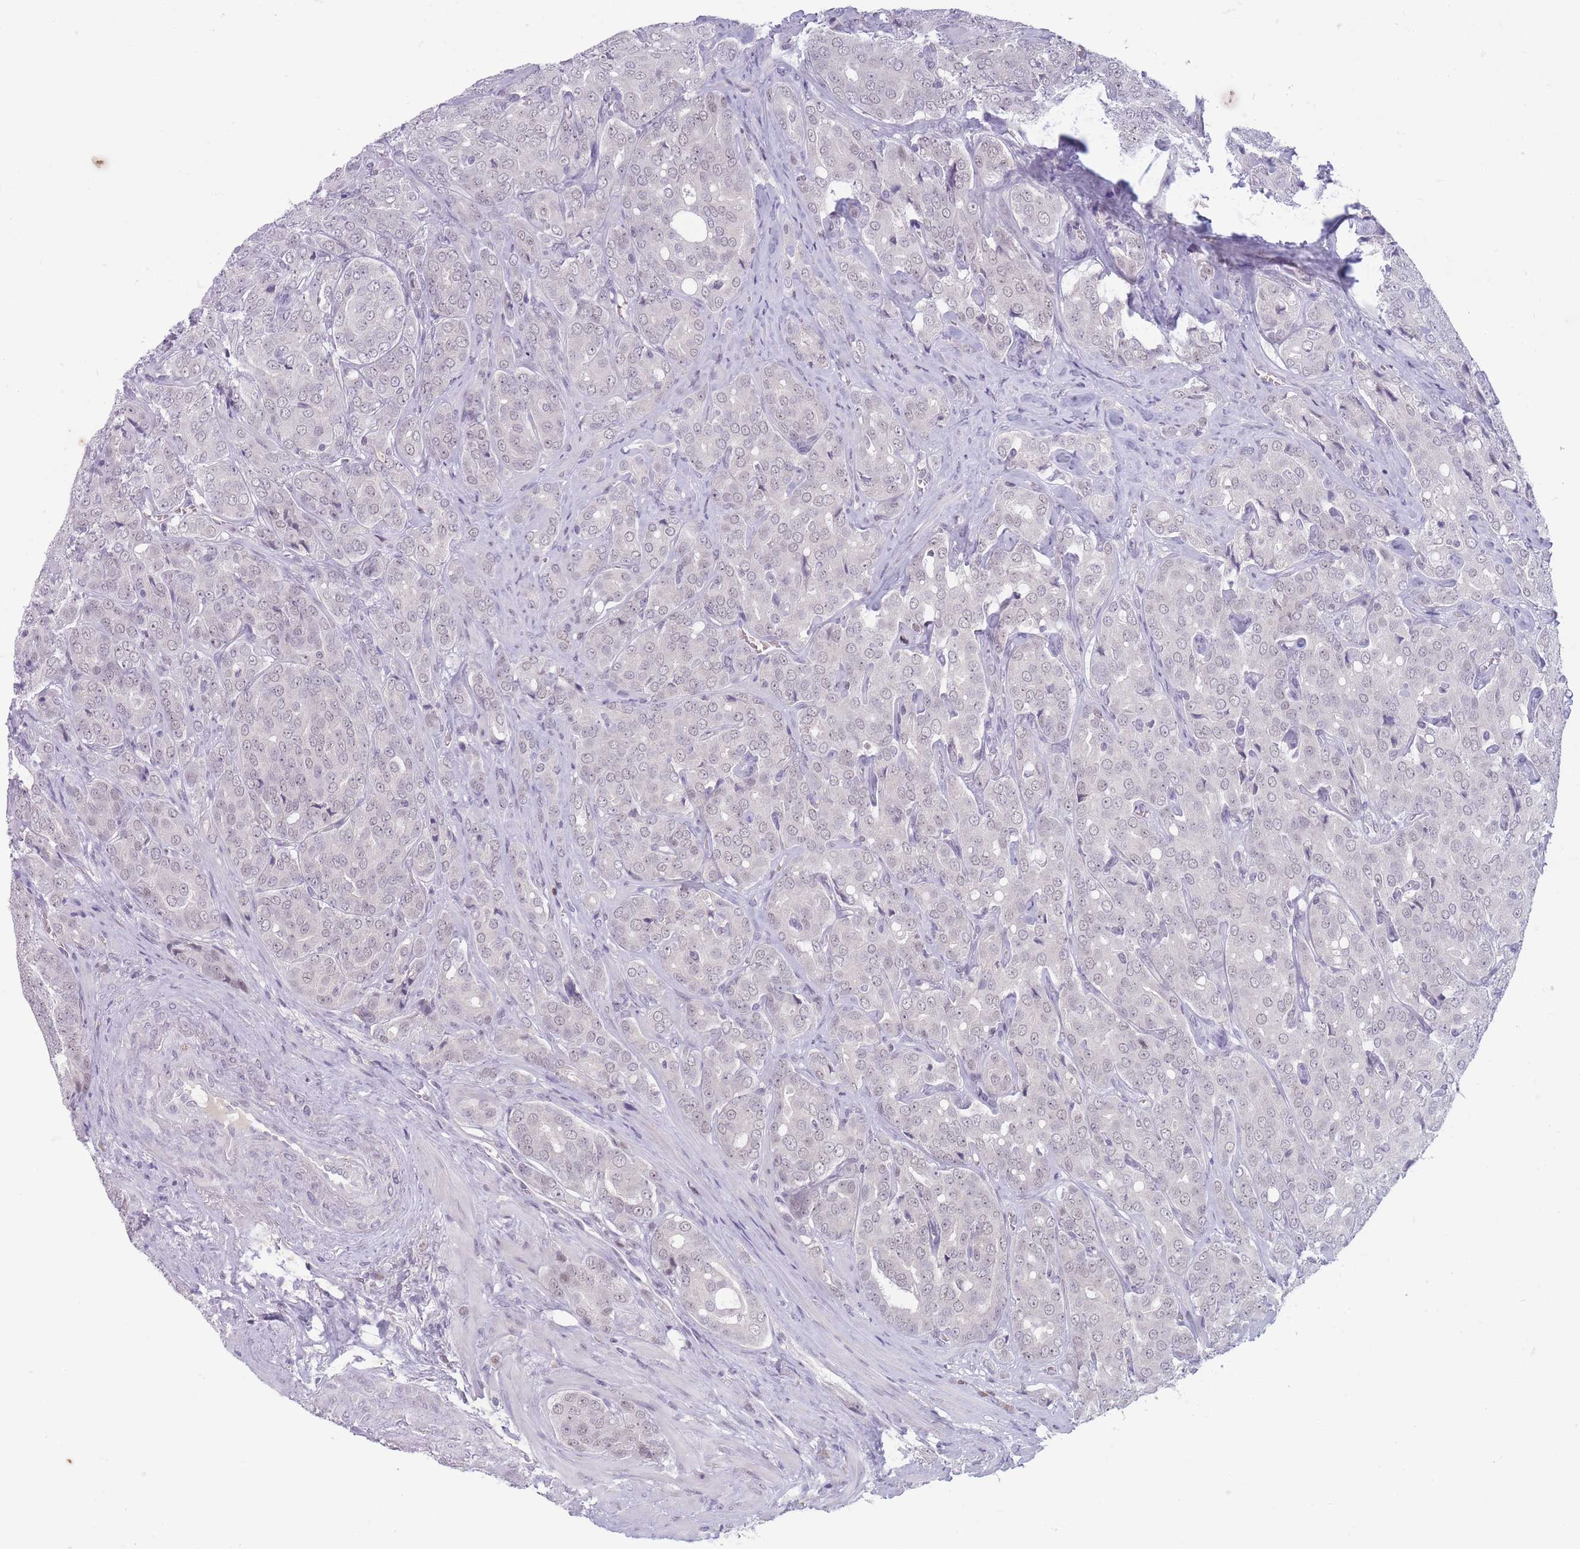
{"staining": {"intensity": "weak", "quantity": "<25%", "location": "nuclear"}, "tissue": "prostate cancer", "cell_type": "Tumor cells", "image_type": "cancer", "snomed": [{"axis": "morphology", "description": "Adenocarcinoma, High grade"}, {"axis": "topography", "description": "Prostate"}], "caption": "Immunohistochemistry image of human prostate cancer stained for a protein (brown), which exhibits no staining in tumor cells.", "gene": "ARID3B", "patient": {"sex": "male", "age": 68}}